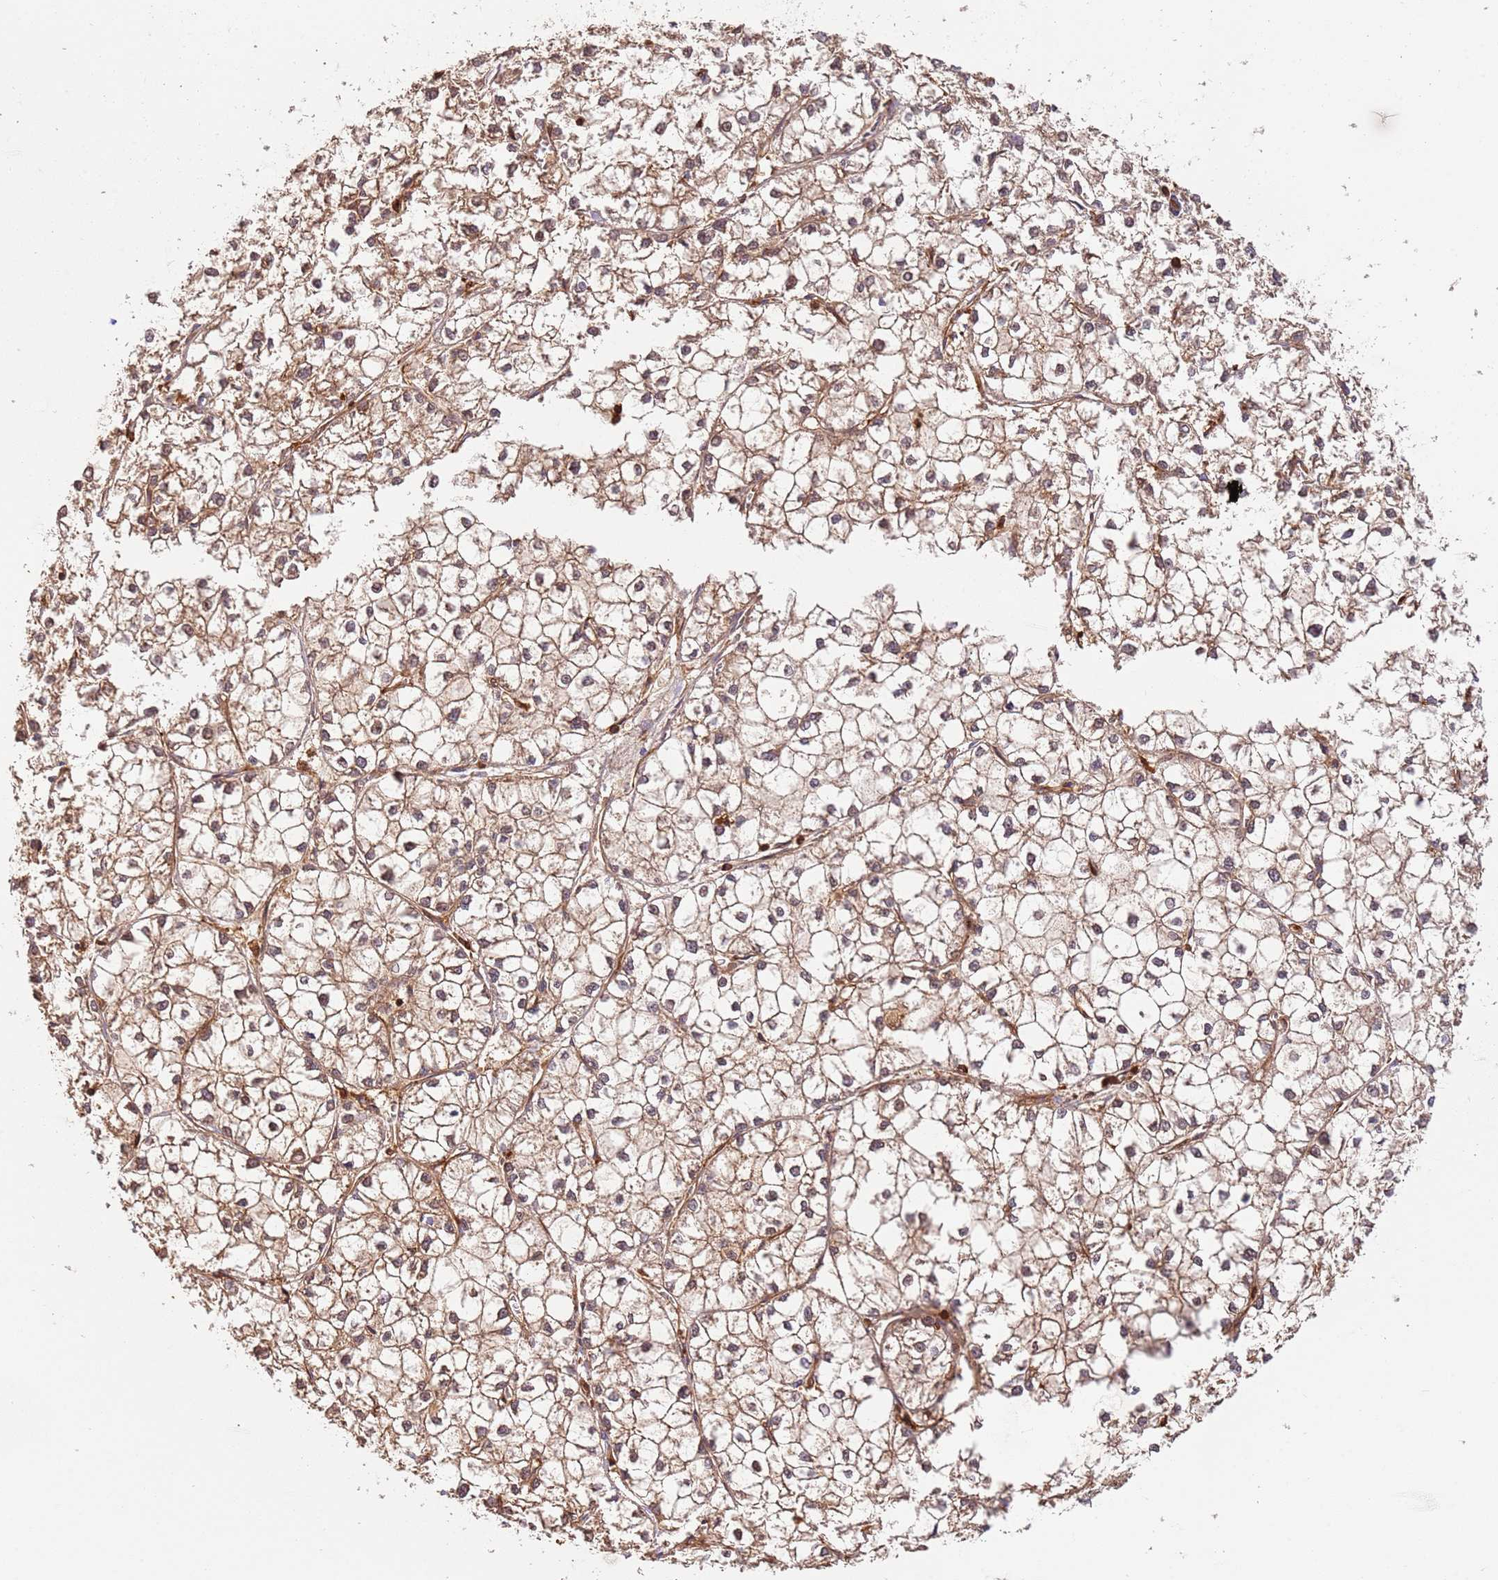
{"staining": {"intensity": "moderate", "quantity": ">75%", "location": "cytoplasmic/membranous"}, "tissue": "liver cancer", "cell_type": "Tumor cells", "image_type": "cancer", "snomed": [{"axis": "morphology", "description": "Carcinoma, Hepatocellular, NOS"}, {"axis": "topography", "description": "Liver"}], "caption": "Liver cancer (hepatocellular carcinoma) was stained to show a protein in brown. There is medium levels of moderate cytoplasmic/membranous positivity in approximately >75% of tumor cells.", "gene": "OR6P1", "patient": {"sex": "female", "age": 43}}